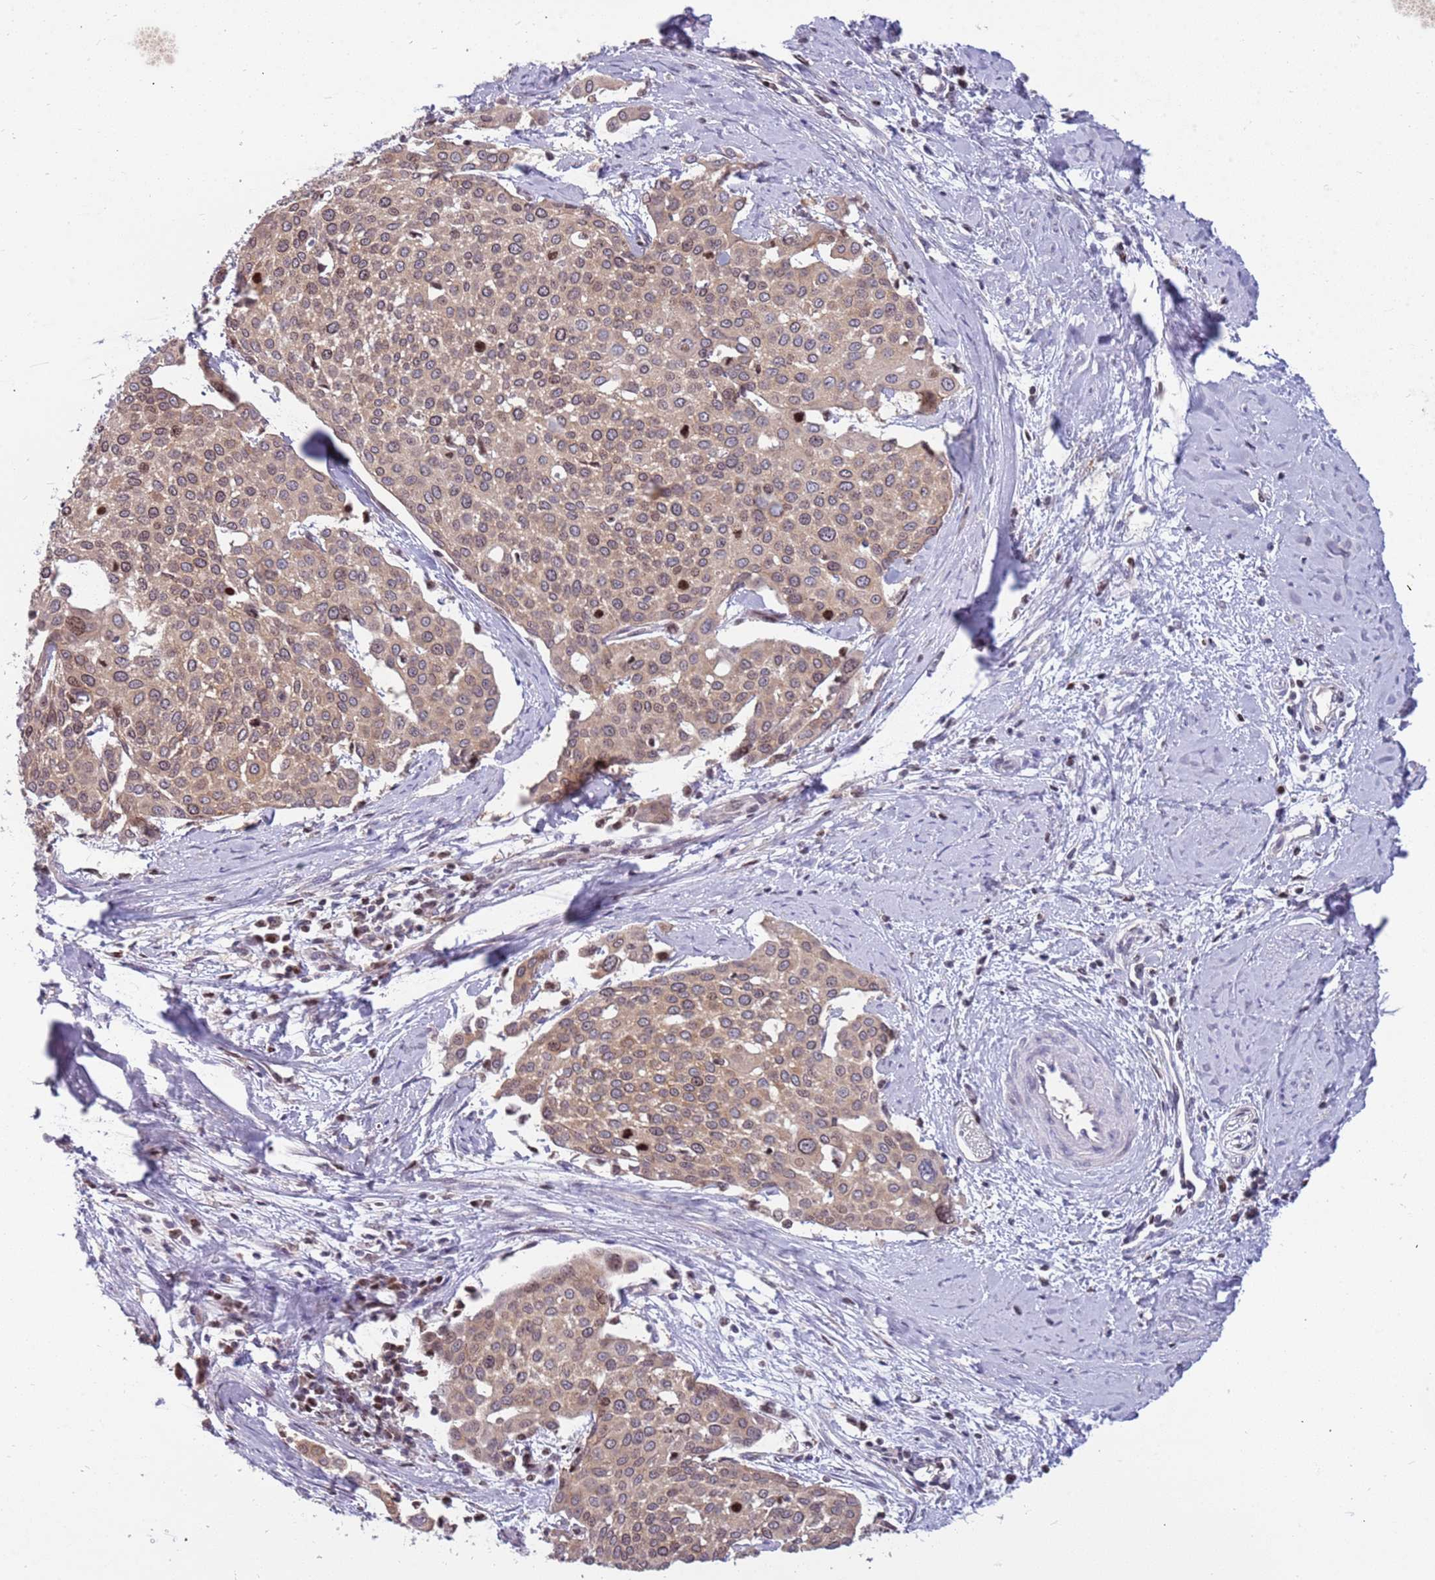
{"staining": {"intensity": "moderate", "quantity": ">75%", "location": "cytoplasmic/membranous,nuclear"}, "tissue": "cervical cancer", "cell_type": "Tumor cells", "image_type": "cancer", "snomed": [{"axis": "morphology", "description": "Squamous cell carcinoma, NOS"}, {"axis": "topography", "description": "Cervix"}], "caption": "Protein expression analysis of cervical cancer exhibits moderate cytoplasmic/membranous and nuclear expression in about >75% of tumor cells. (Stains: DAB in brown, nuclei in blue, Microscopy: brightfield microscopy at high magnification).", "gene": "ARHGEF5", "patient": {"sex": "female", "age": 44}}